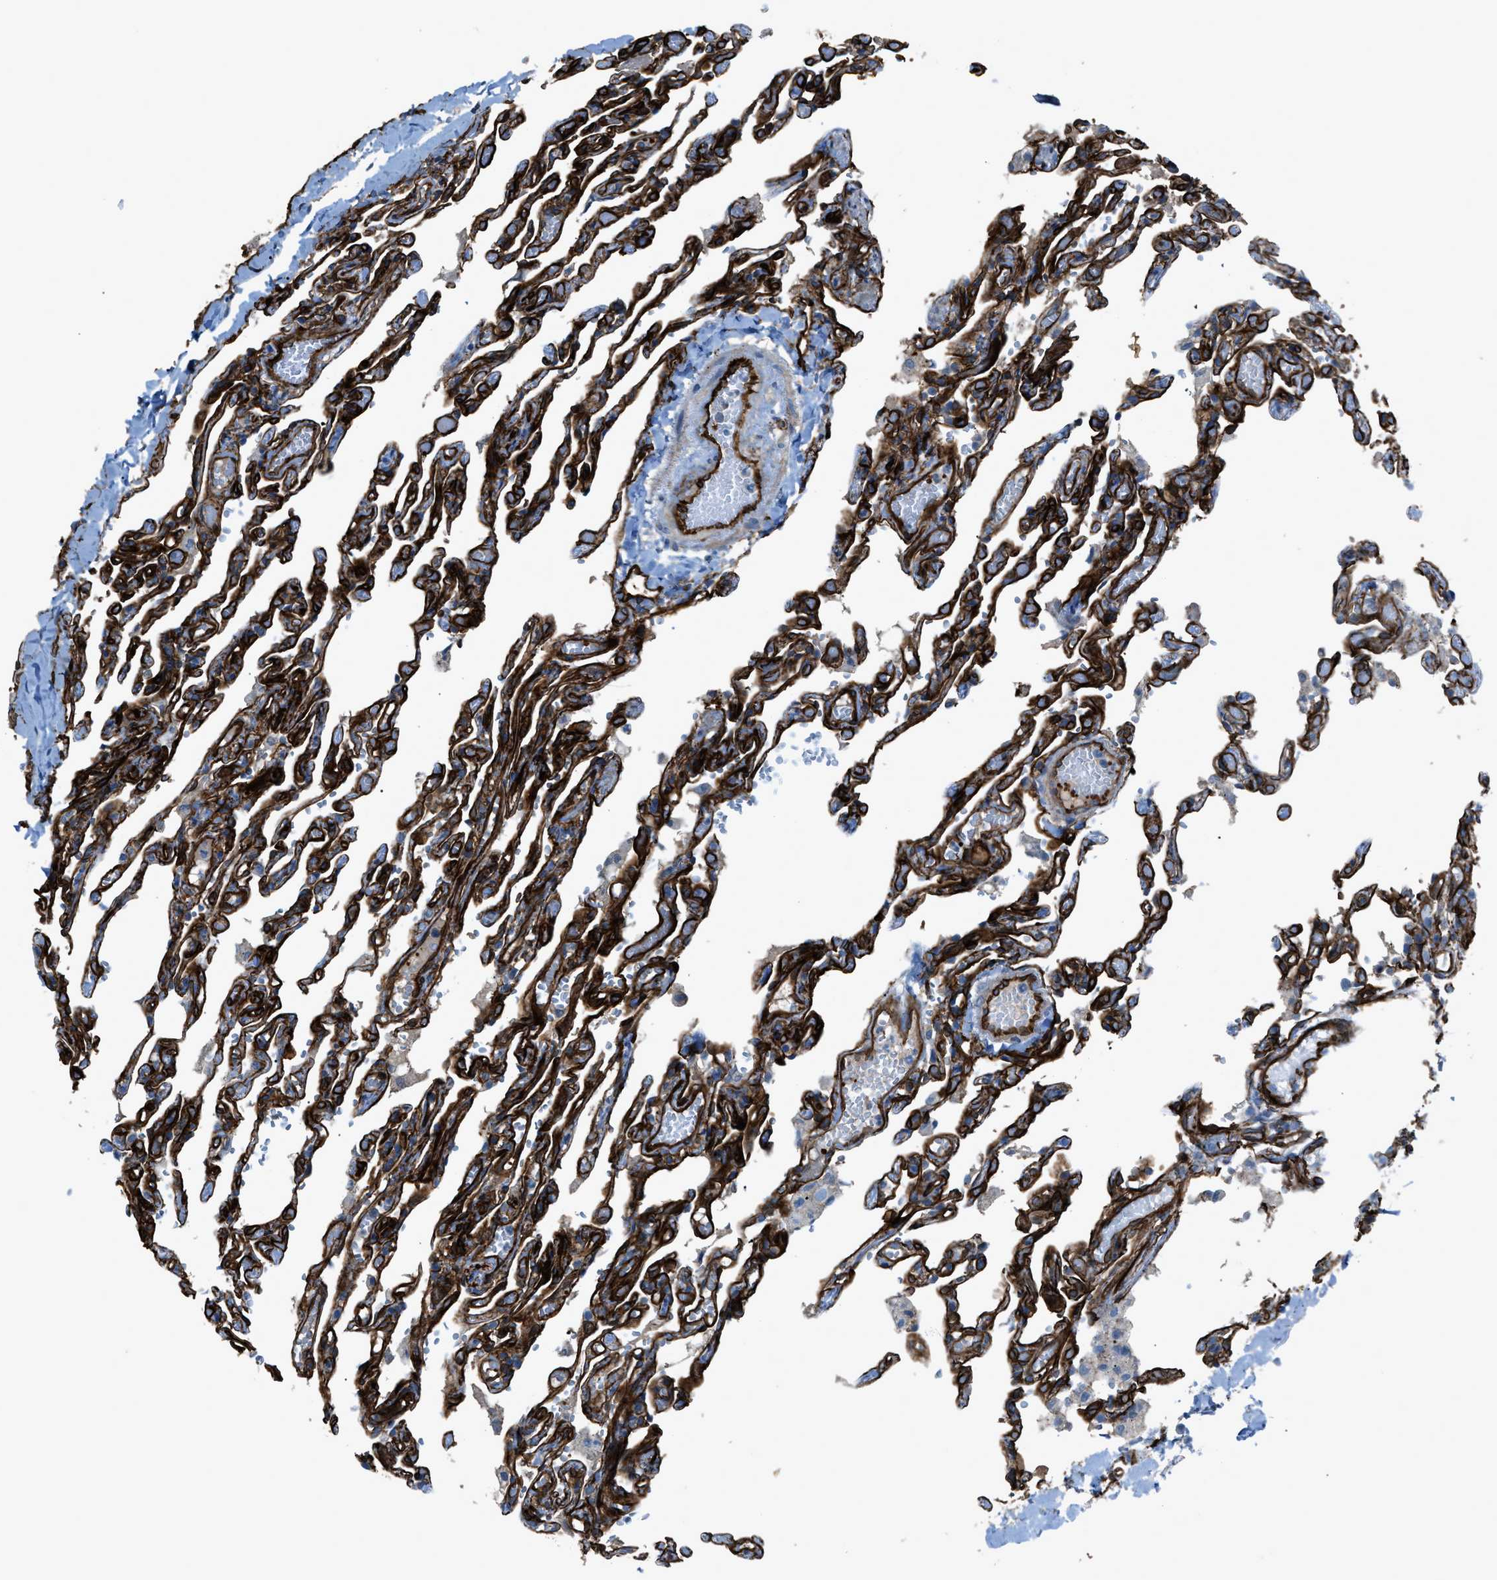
{"staining": {"intensity": "strong", "quantity": "25%-75%", "location": "cytoplasmic/membranous"}, "tissue": "lung", "cell_type": "Alveolar cells", "image_type": "normal", "snomed": [{"axis": "morphology", "description": "Normal tissue, NOS"}, {"axis": "topography", "description": "Lung"}], "caption": "Immunohistochemical staining of unremarkable lung shows high levels of strong cytoplasmic/membranous positivity in approximately 25%-75% of alveolar cells. (brown staining indicates protein expression, while blue staining denotes nuclei).", "gene": "SLC22A15", "patient": {"sex": "male", "age": 21}}